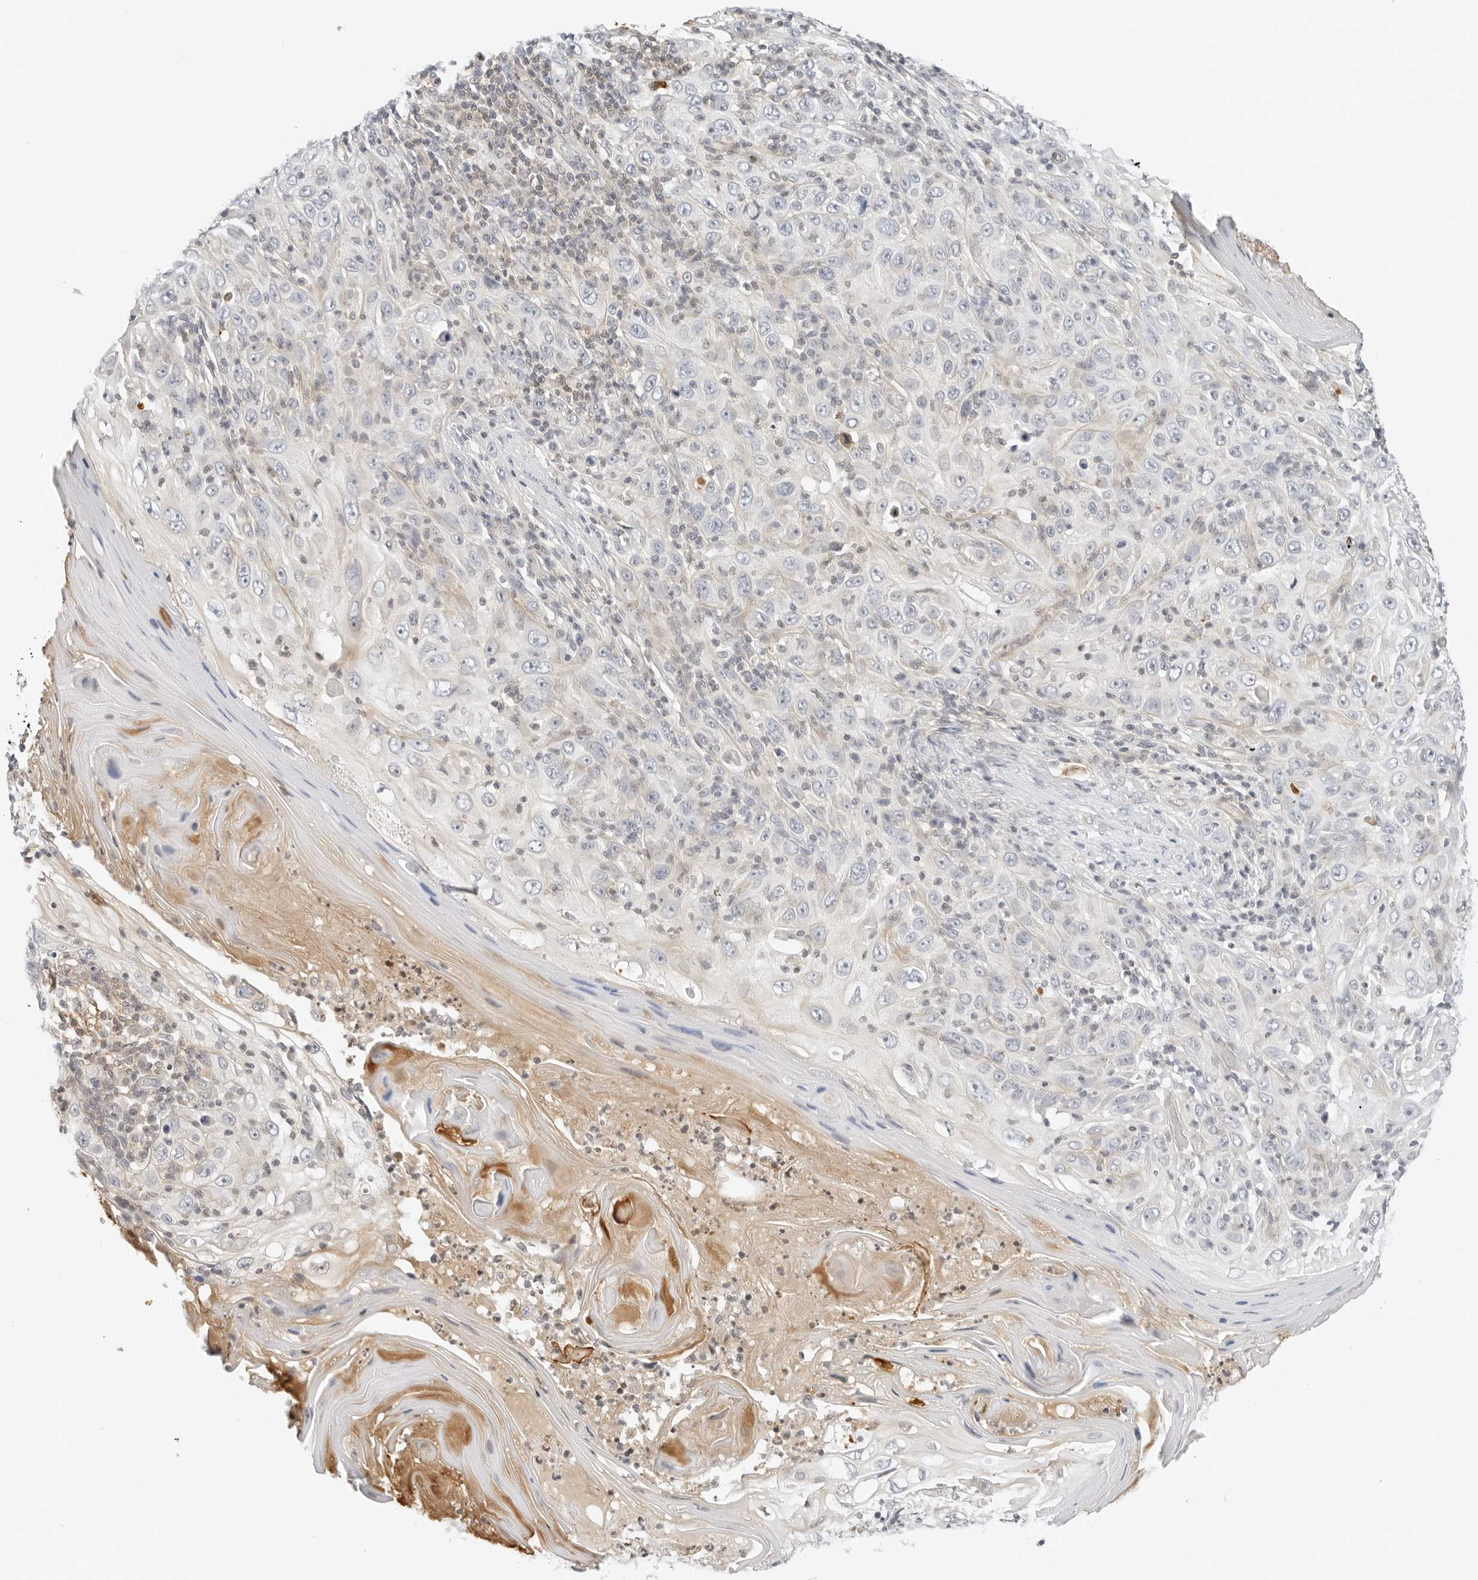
{"staining": {"intensity": "negative", "quantity": "none", "location": "none"}, "tissue": "skin cancer", "cell_type": "Tumor cells", "image_type": "cancer", "snomed": [{"axis": "morphology", "description": "Squamous cell carcinoma, NOS"}, {"axis": "topography", "description": "Skin"}], "caption": "This is an immunohistochemistry photomicrograph of skin squamous cell carcinoma. There is no positivity in tumor cells.", "gene": "OSCP1", "patient": {"sex": "female", "age": 88}}